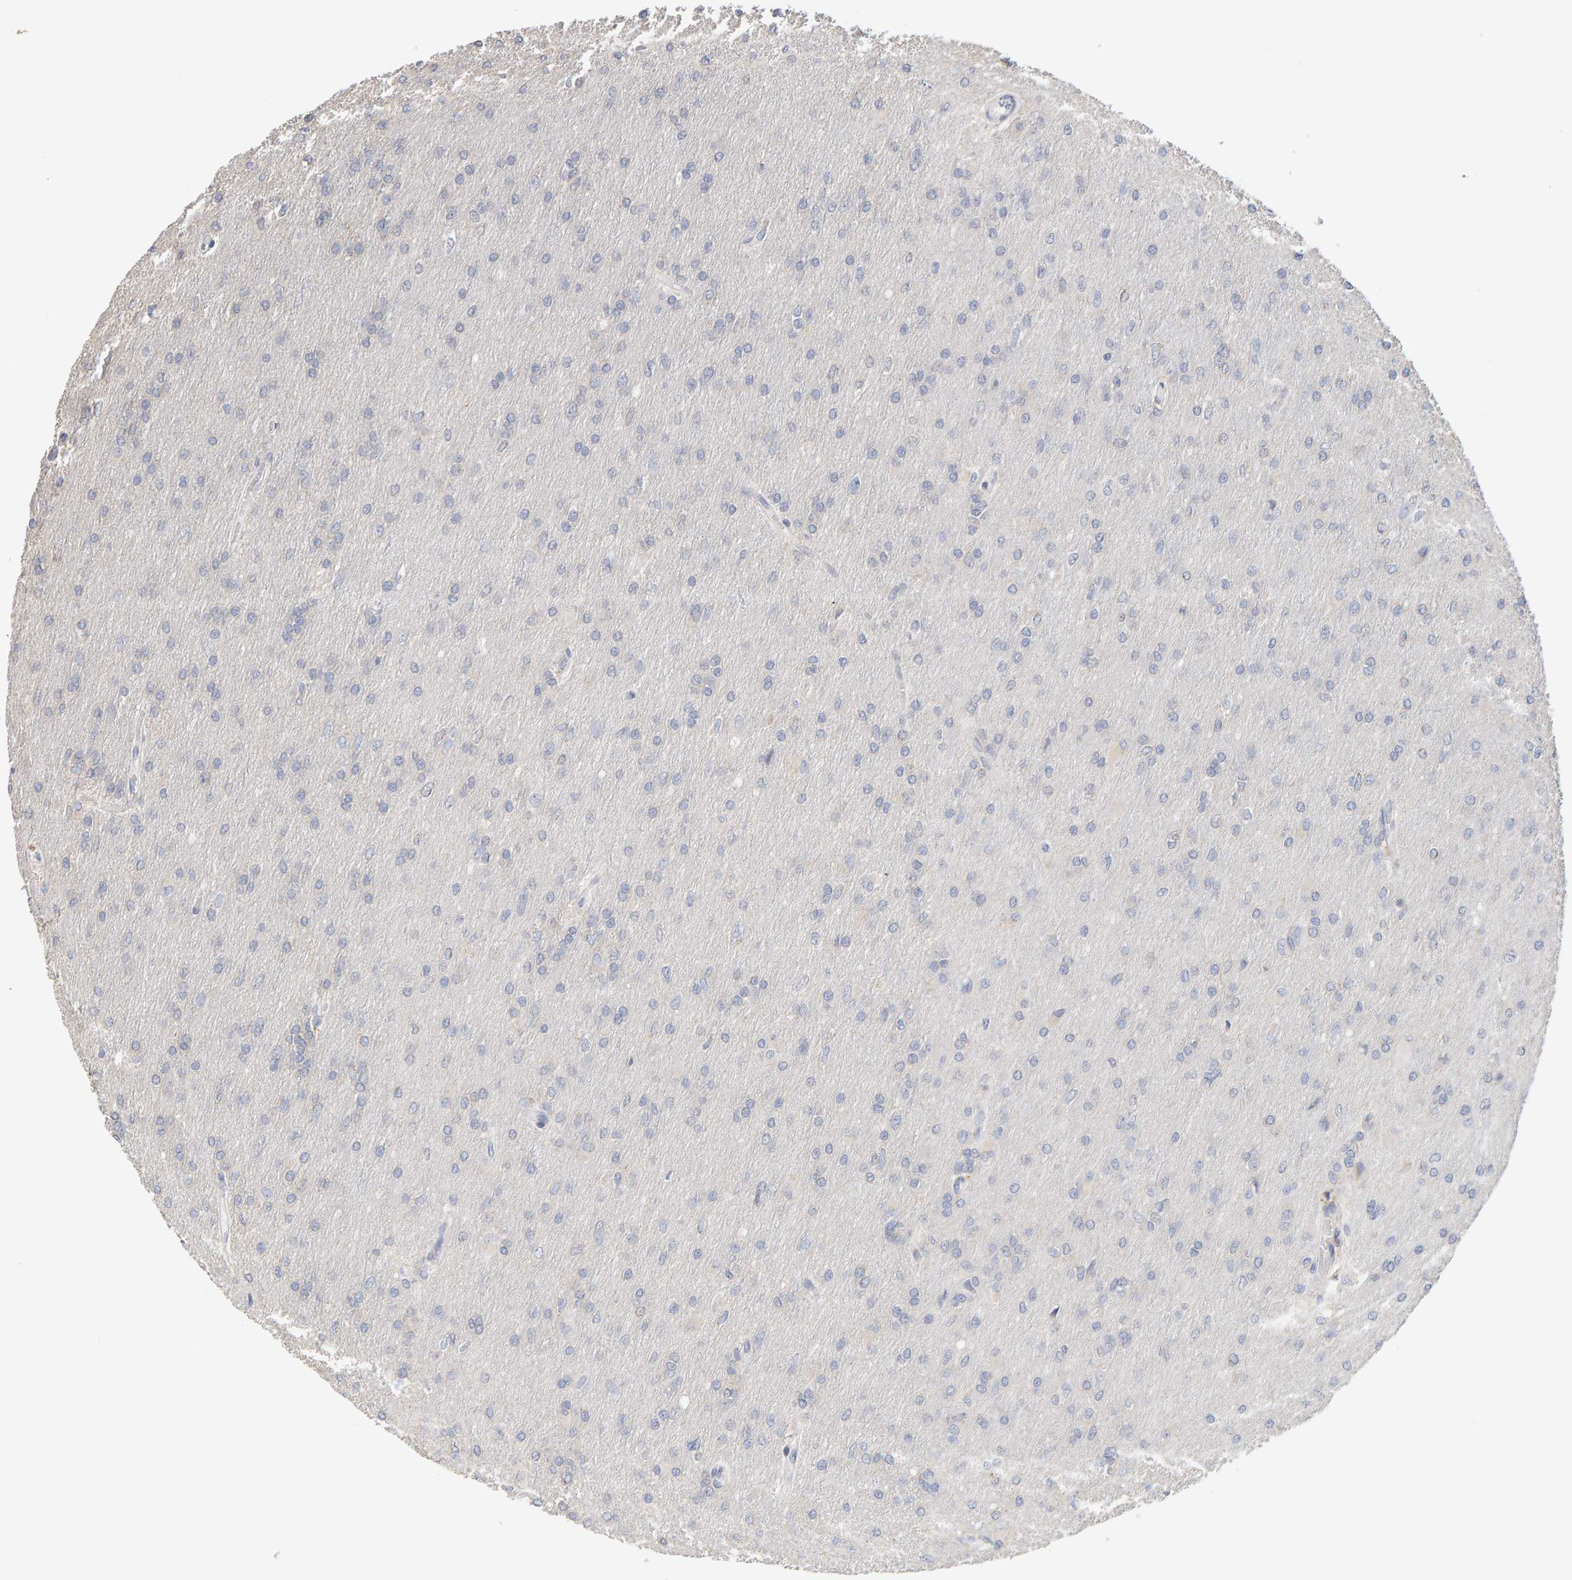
{"staining": {"intensity": "negative", "quantity": "none", "location": "none"}, "tissue": "glioma", "cell_type": "Tumor cells", "image_type": "cancer", "snomed": [{"axis": "morphology", "description": "Glioma, malignant, High grade"}, {"axis": "topography", "description": "Cerebral cortex"}], "caption": "Glioma was stained to show a protein in brown. There is no significant staining in tumor cells.", "gene": "SGPL1", "patient": {"sex": "female", "age": 36}}